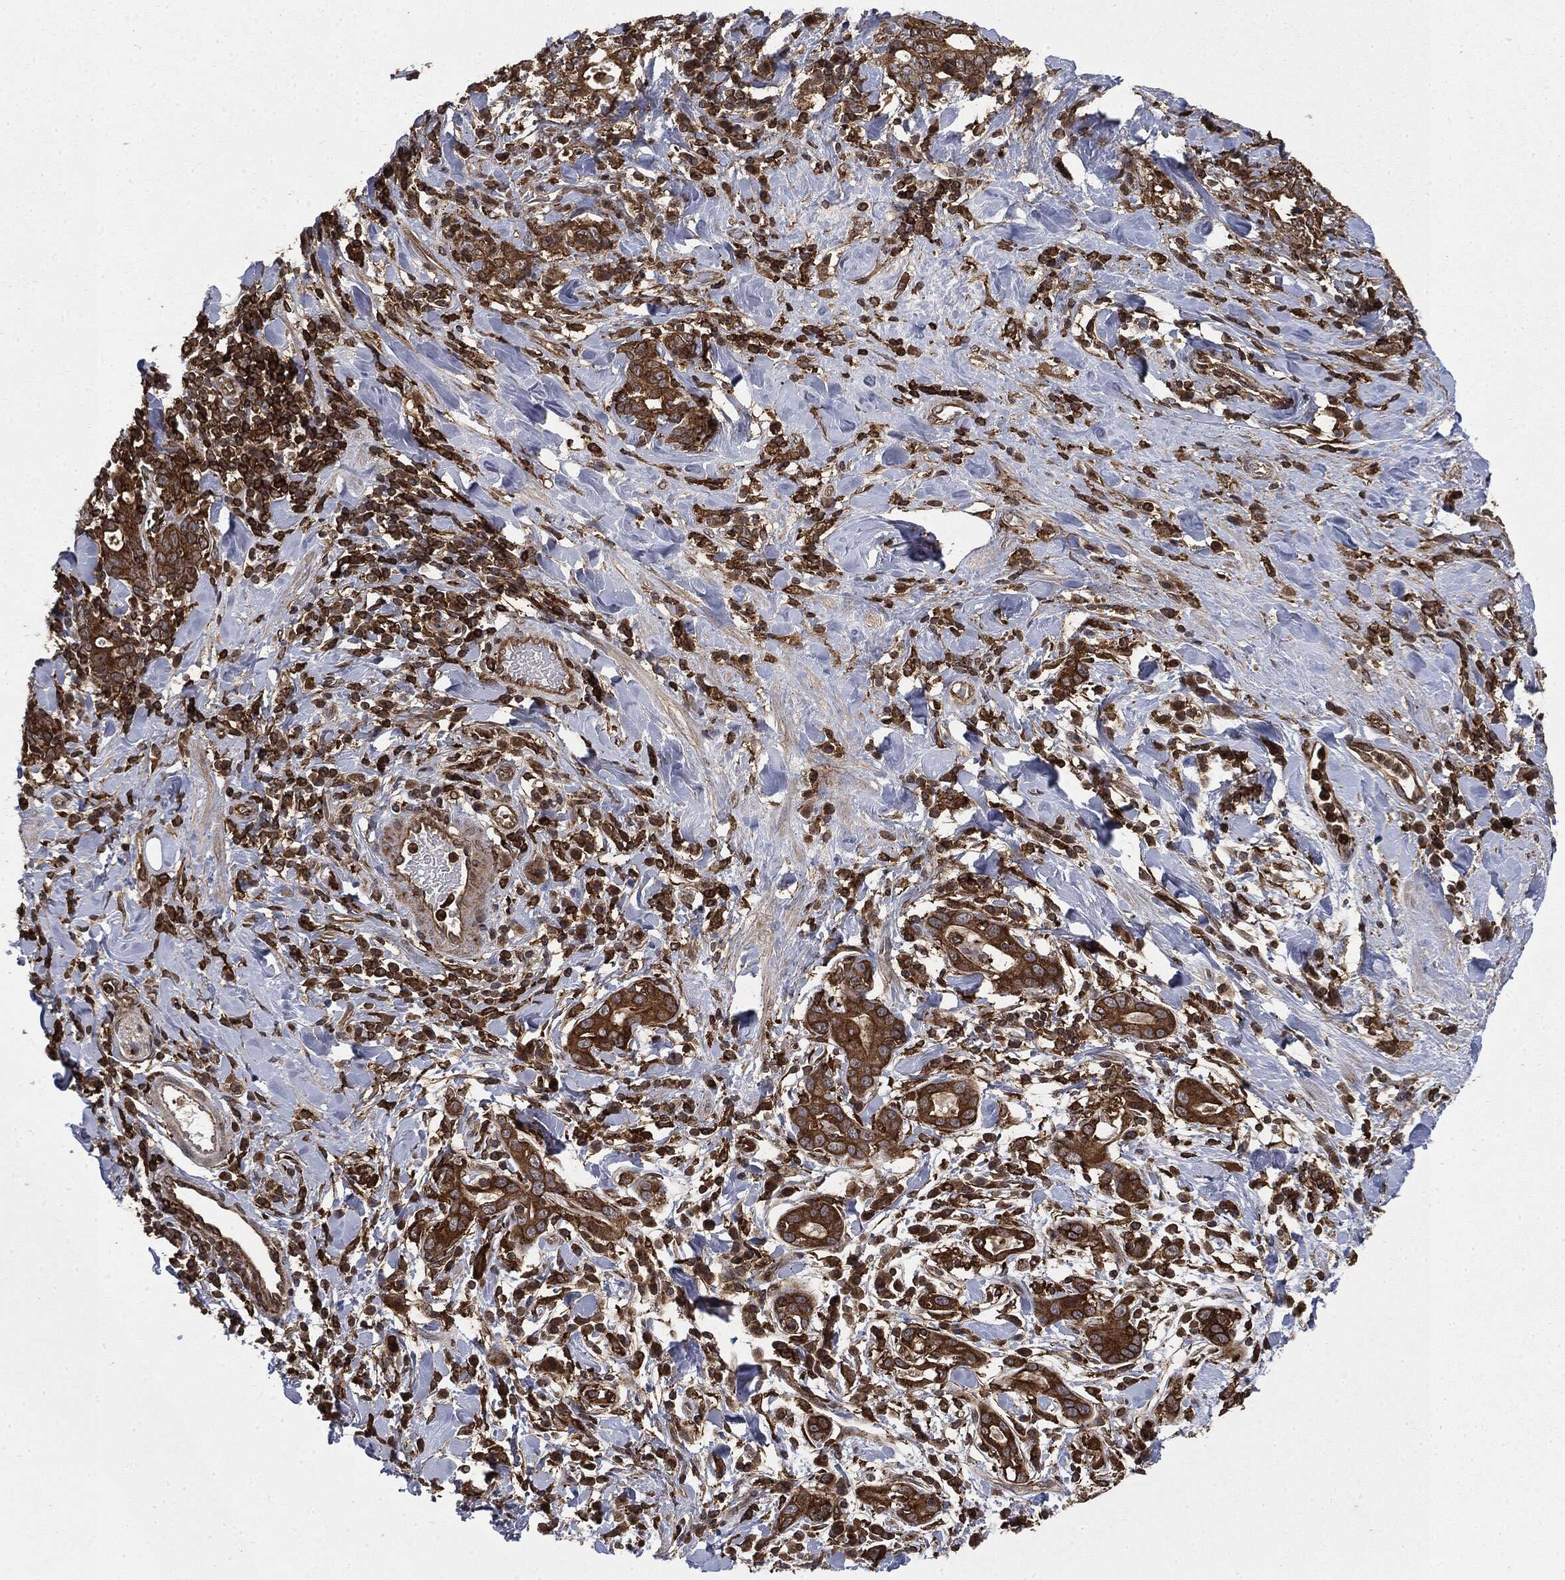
{"staining": {"intensity": "strong", "quantity": ">75%", "location": "cytoplasmic/membranous"}, "tissue": "stomach cancer", "cell_type": "Tumor cells", "image_type": "cancer", "snomed": [{"axis": "morphology", "description": "Adenocarcinoma, NOS"}, {"axis": "topography", "description": "Stomach"}], "caption": "About >75% of tumor cells in human stomach cancer (adenocarcinoma) display strong cytoplasmic/membranous protein expression as visualized by brown immunohistochemical staining.", "gene": "SNX5", "patient": {"sex": "male", "age": 79}}